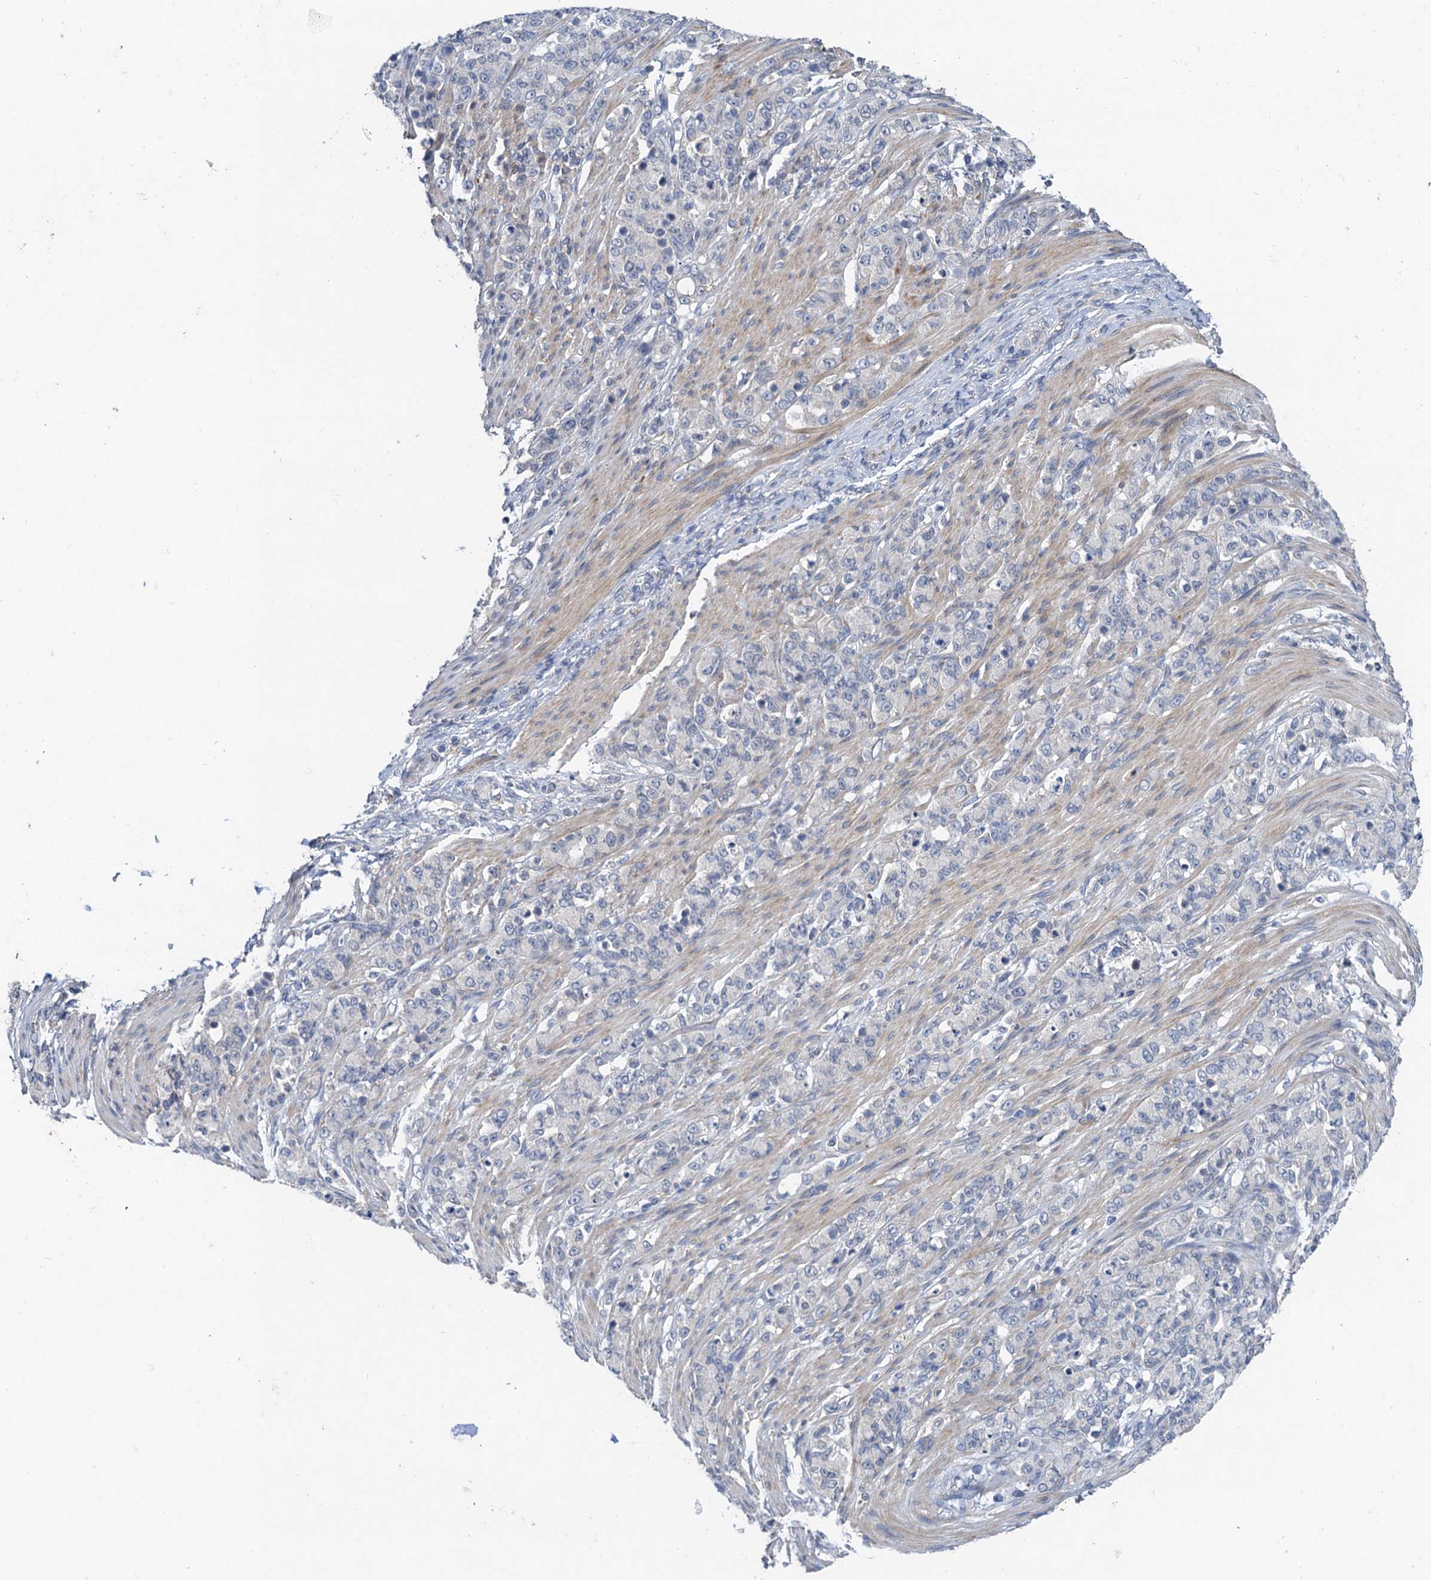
{"staining": {"intensity": "negative", "quantity": "none", "location": "none"}, "tissue": "stomach cancer", "cell_type": "Tumor cells", "image_type": "cancer", "snomed": [{"axis": "morphology", "description": "Adenocarcinoma, NOS"}, {"axis": "topography", "description": "Stomach"}], "caption": "Image shows no protein staining in tumor cells of stomach adenocarcinoma tissue.", "gene": "TMEM39B", "patient": {"sex": "female", "age": 79}}